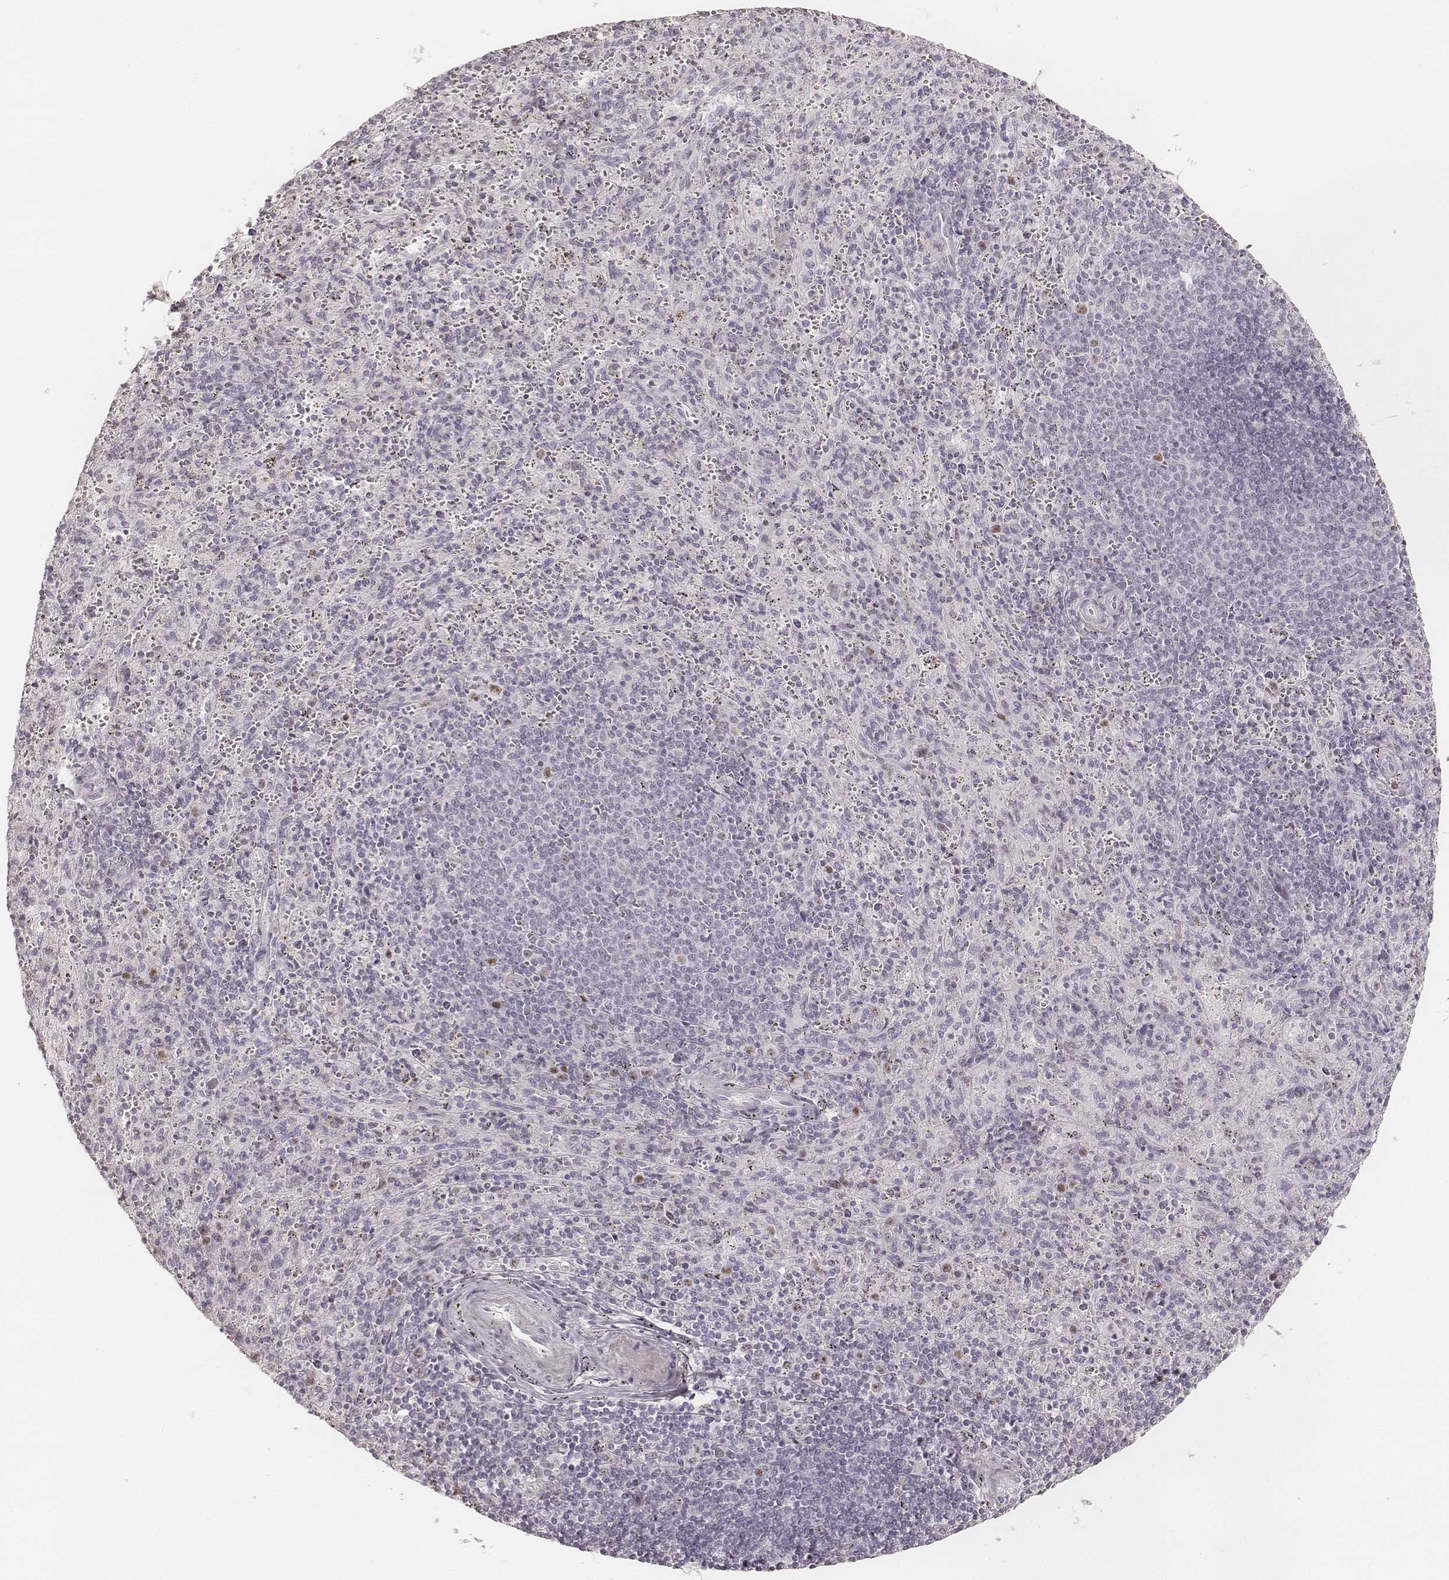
{"staining": {"intensity": "negative", "quantity": "none", "location": "none"}, "tissue": "spleen", "cell_type": "Cells in red pulp", "image_type": "normal", "snomed": [{"axis": "morphology", "description": "Normal tissue, NOS"}, {"axis": "topography", "description": "Spleen"}], "caption": "The immunohistochemistry (IHC) image has no significant positivity in cells in red pulp of spleen.", "gene": "TEX37", "patient": {"sex": "male", "age": 57}}